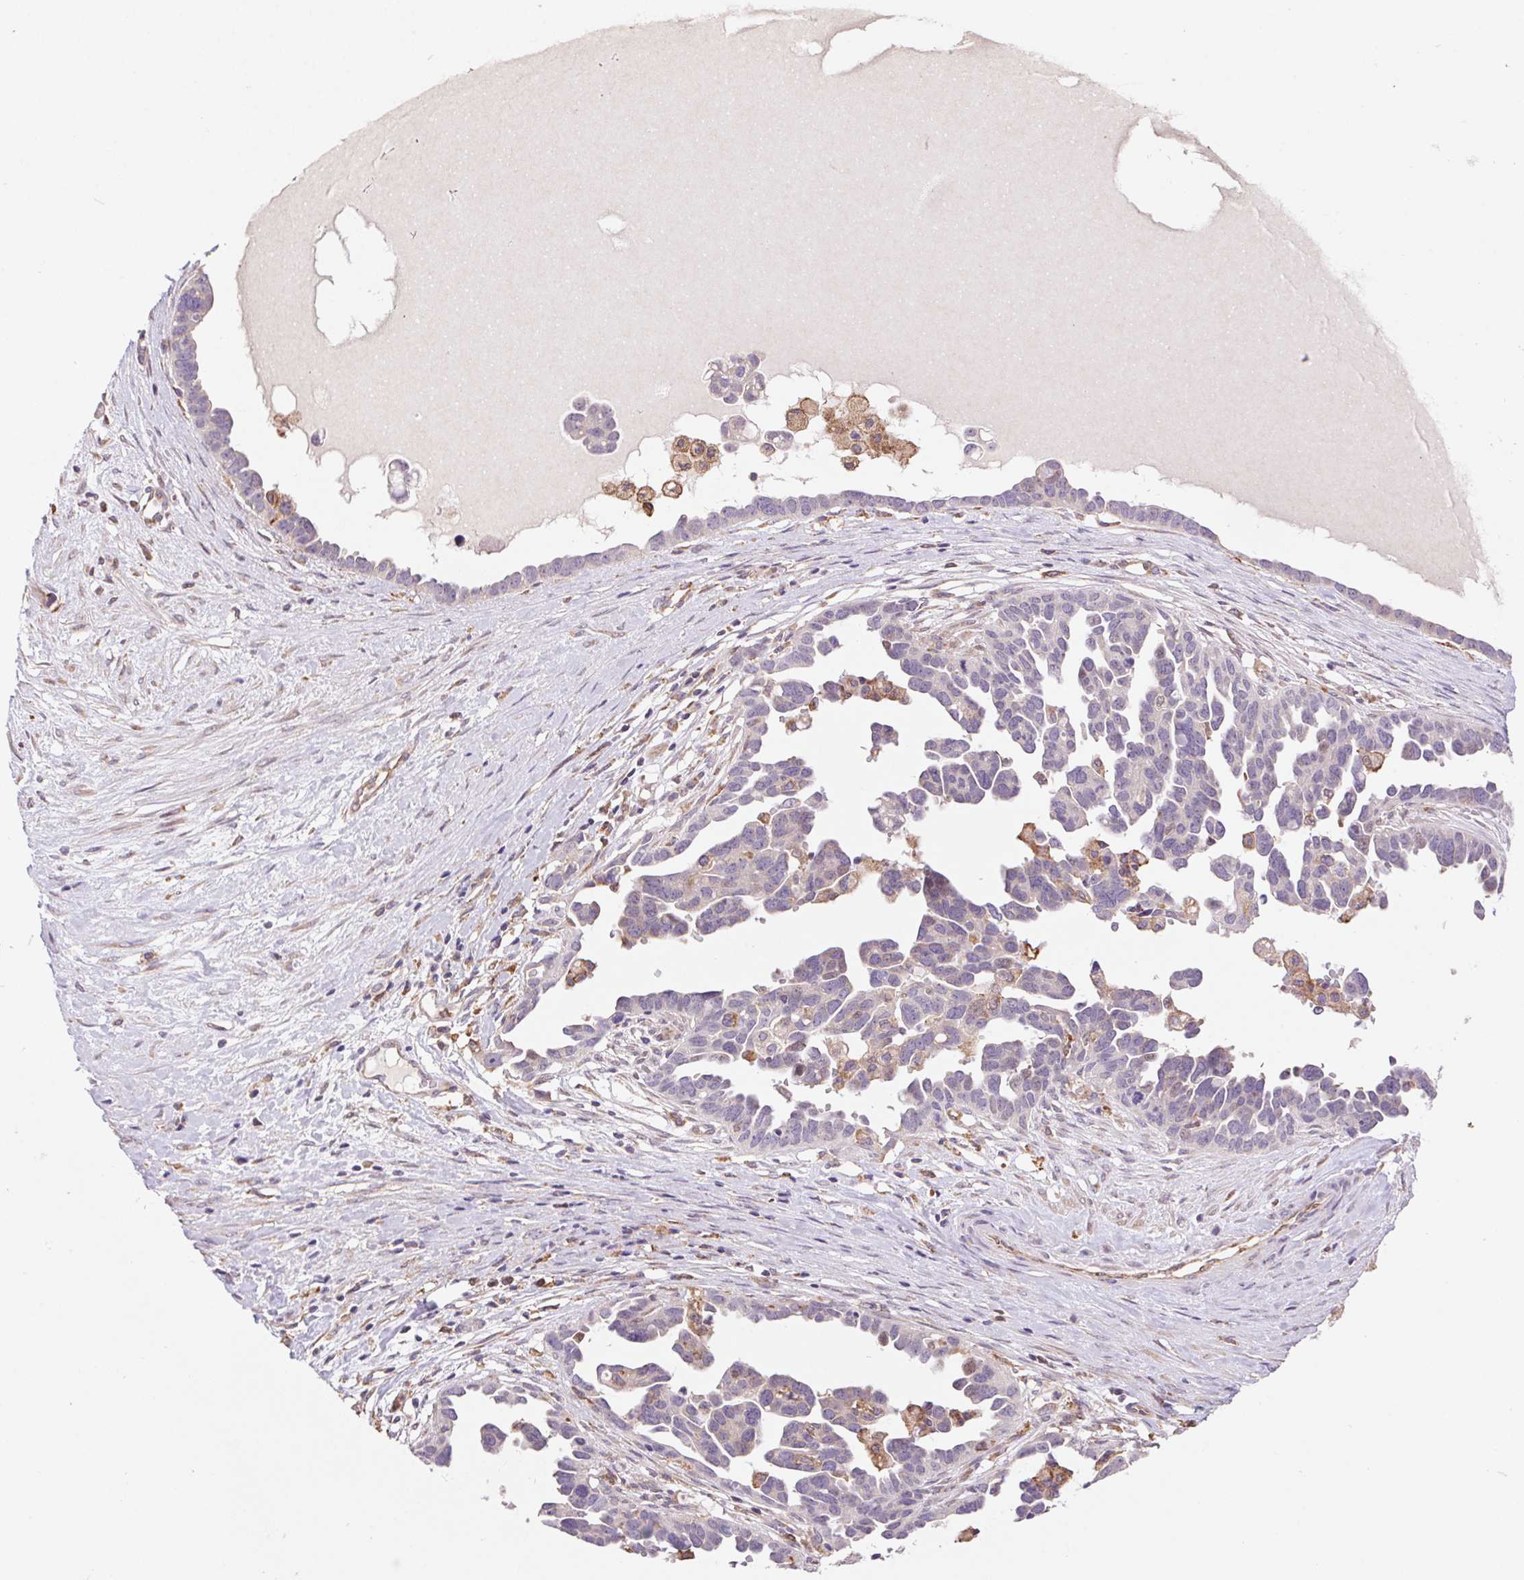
{"staining": {"intensity": "negative", "quantity": "none", "location": "none"}, "tissue": "ovarian cancer", "cell_type": "Tumor cells", "image_type": "cancer", "snomed": [{"axis": "morphology", "description": "Cystadenocarcinoma, serous, NOS"}, {"axis": "topography", "description": "Ovary"}], "caption": "A micrograph of ovarian cancer stained for a protein reveals no brown staining in tumor cells.", "gene": "KLHL20", "patient": {"sex": "female", "age": 54}}